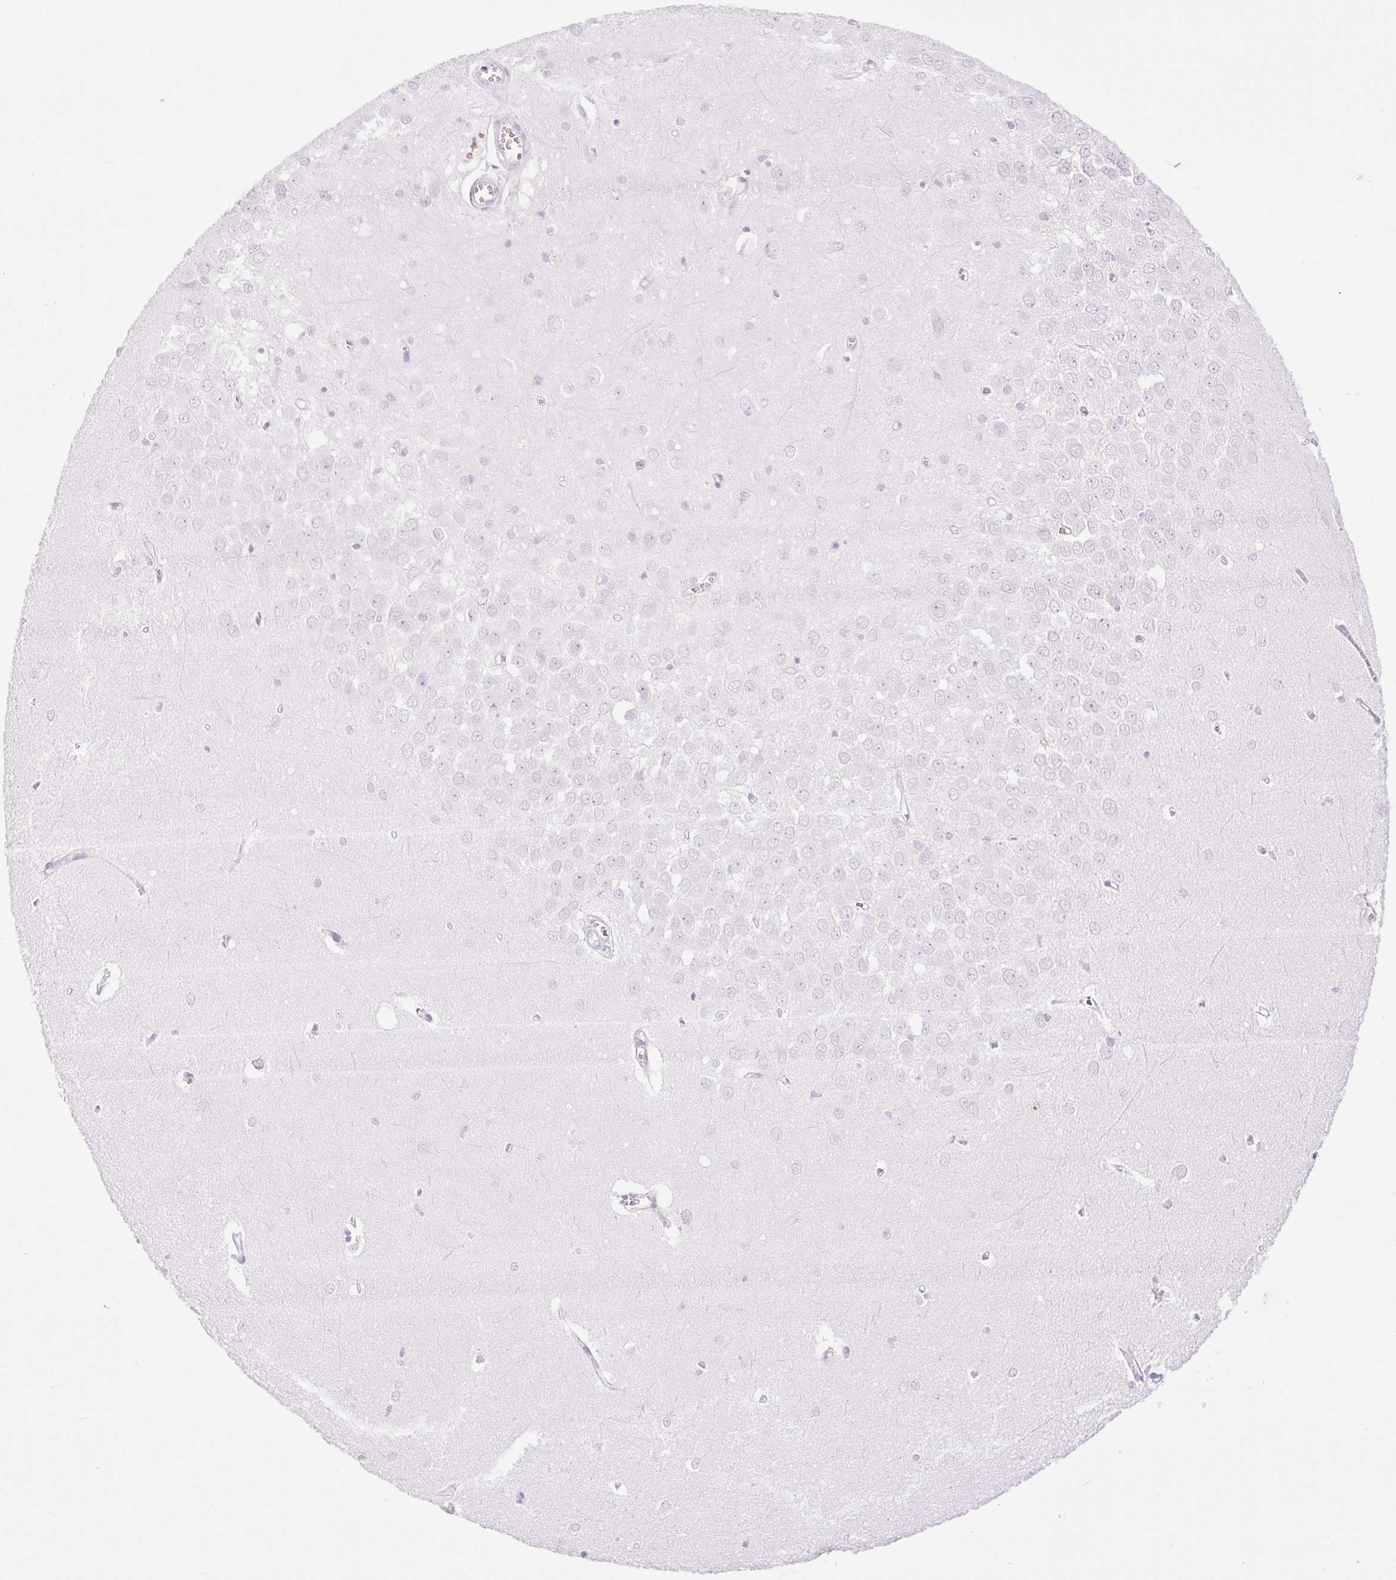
{"staining": {"intensity": "negative", "quantity": "none", "location": "none"}, "tissue": "hippocampus", "cell_type": "Glial cells", "image_type": "normal", "snomed": [{"axis": "morphology", "description": "Normal tissue, NOS"}, {"axis": "topography", "description": "Hippocampus"}], "caption": "Histopathology image shows no protein staining in glial cells of benign hippocampus.", "gene": "SPRR4", "patient": {"sex": "female", "age": 64}}